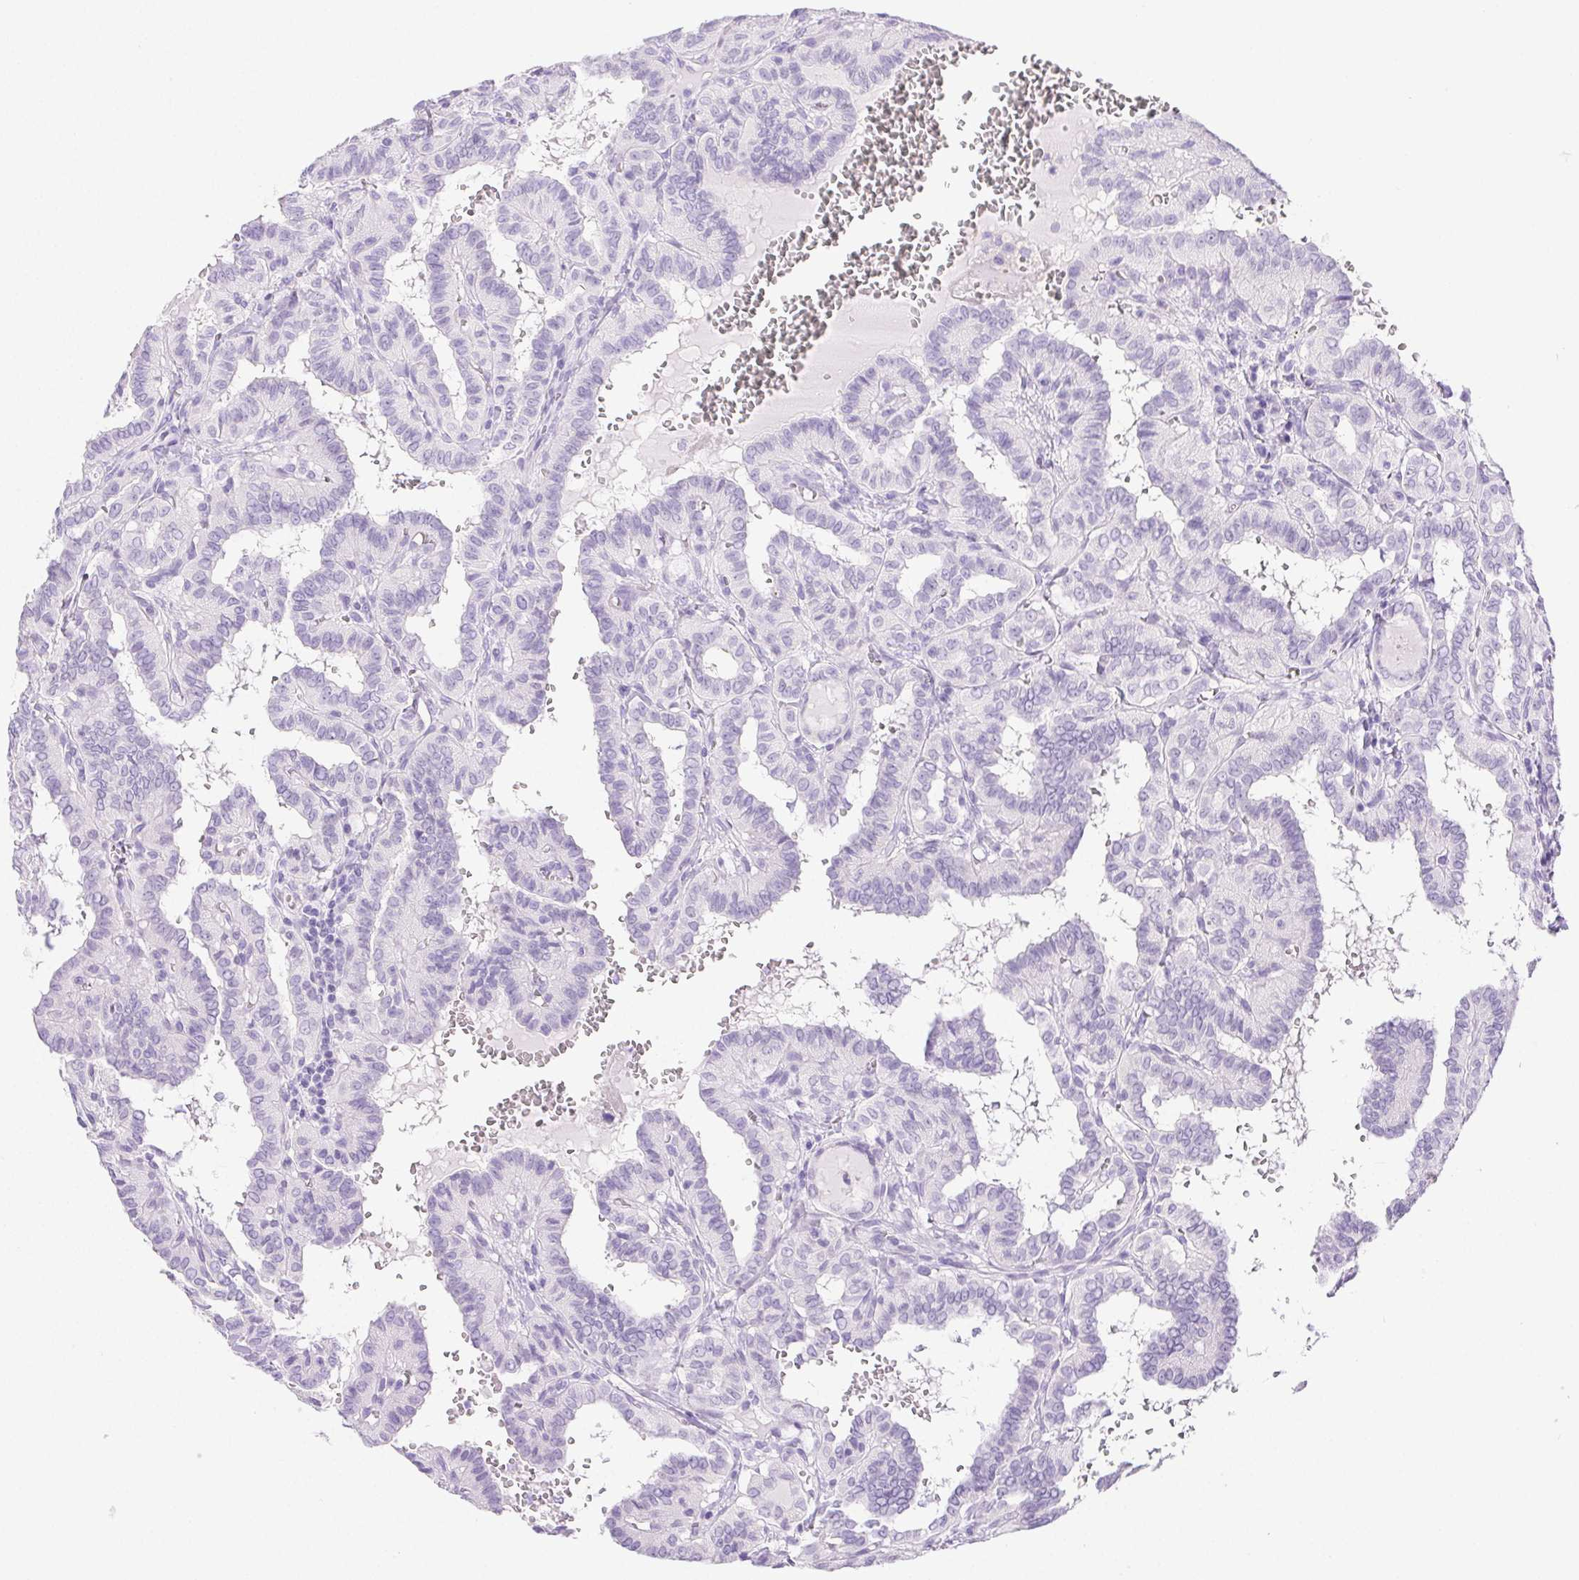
{"staining": {"intensity": "negative", "quantity": "none", "location": "none"}, "tissue": "thyroid cancer", "cell_type": "Tumor cells", "image_type": "cancer", "snomed": [{"axis": "morphology", "description": "Papillary adenocarcinoma, NOS"}, {"axis": "topography", "description": "Thyroid gland"}], "caption": "Tumor cells are negative for protein expression in human thyroid cancer (papillary adenocarcinoma).", "gene": "PNLIP", "patient": {"sex": "female", "age": 21}}